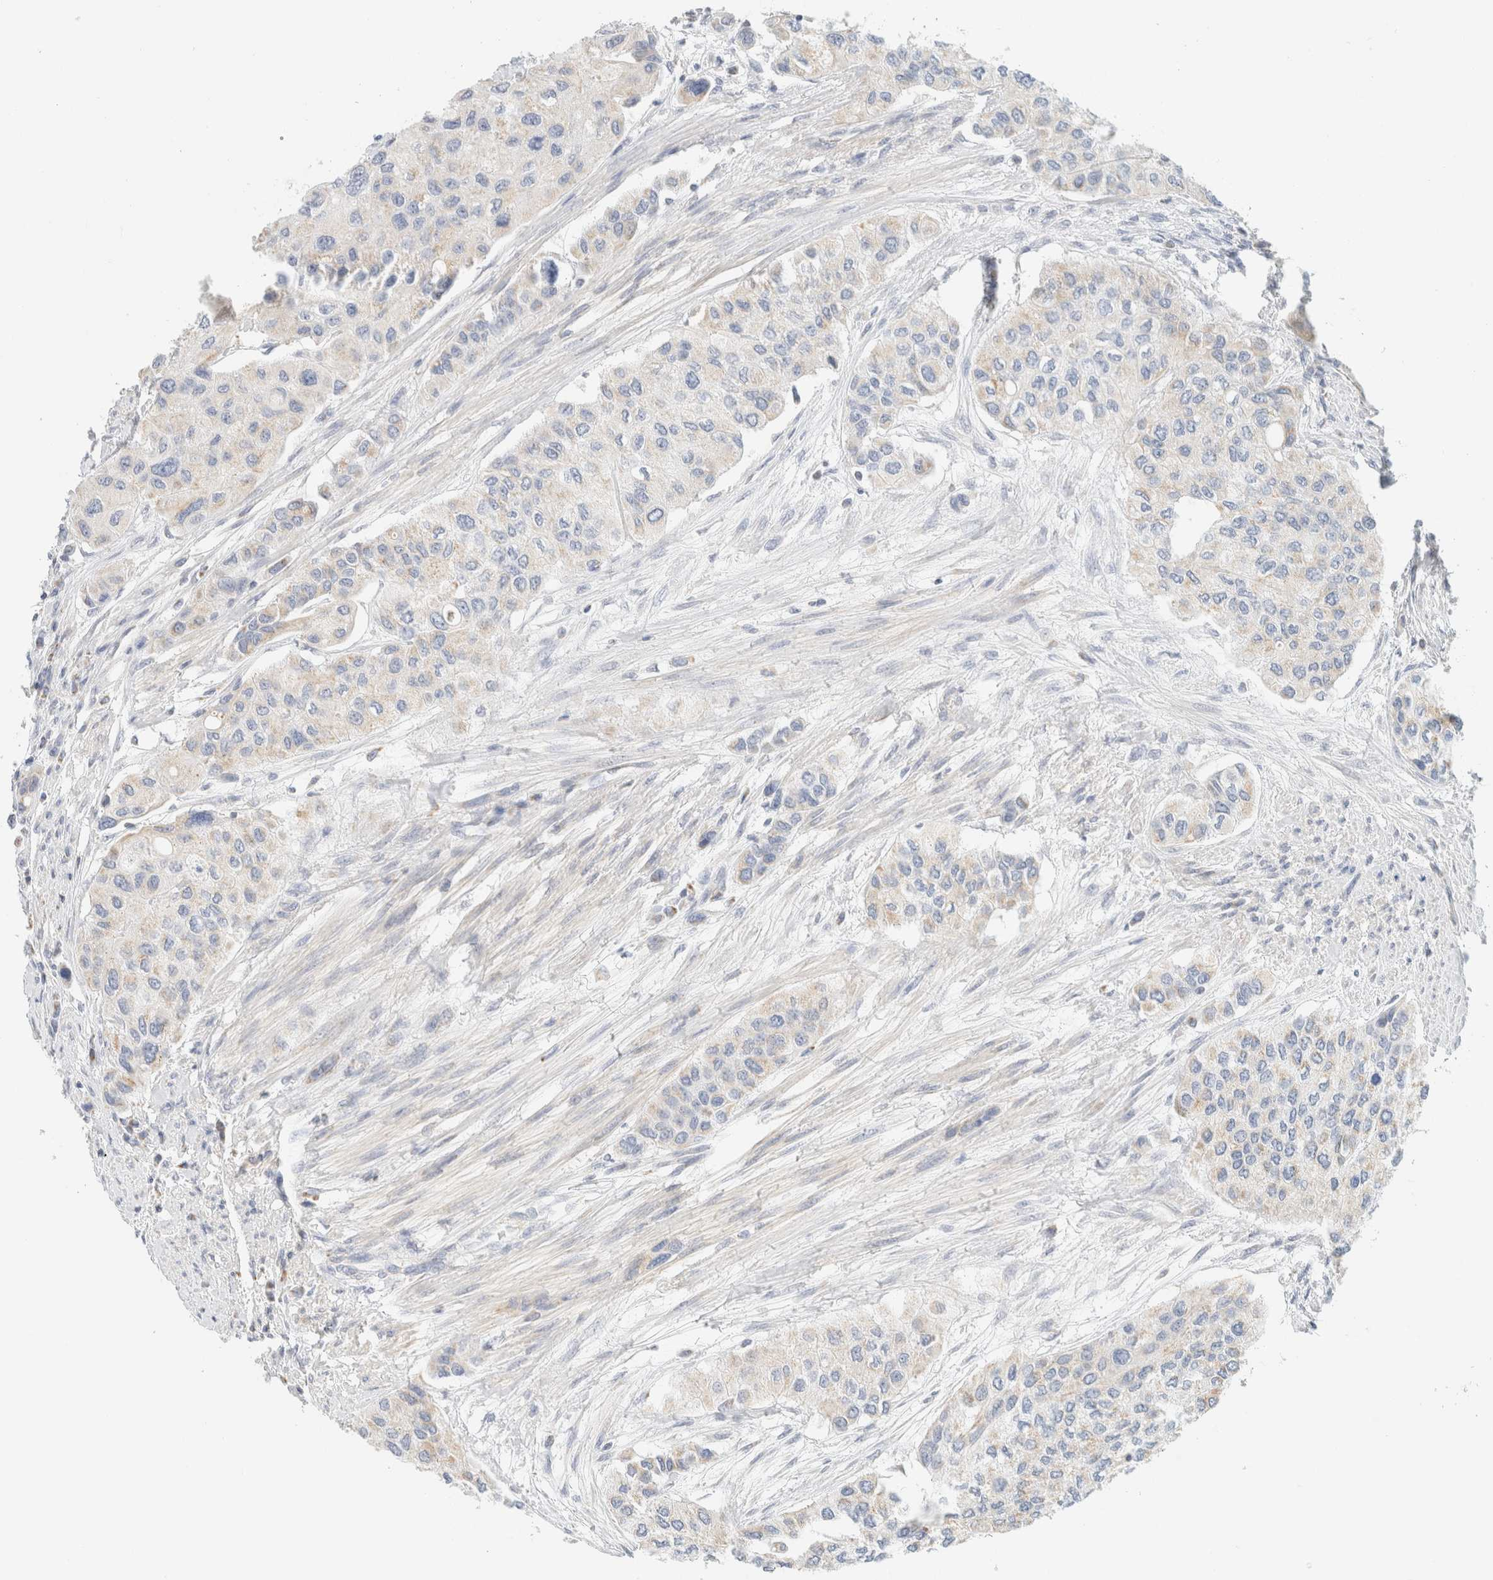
{"staining": {"intensity": "negative", "quantity": "none", "location": "none"}, "tissue": "urothelial cancer", "cell_type": "Tumor cells", "image_type": "cancer", "snomed": [{"axis": "morphology", "description": "Urothelial carcinoma, High grade"}, {"axis": "topography", "description": "Urinary bladder"}], "caption": "IHC micrograph of human urothelial cancer stained for a protein (brown), which shows no staining in tumor cells.", "gene": "HDHD3", "patient": {"sex": "female", "age": 56}}